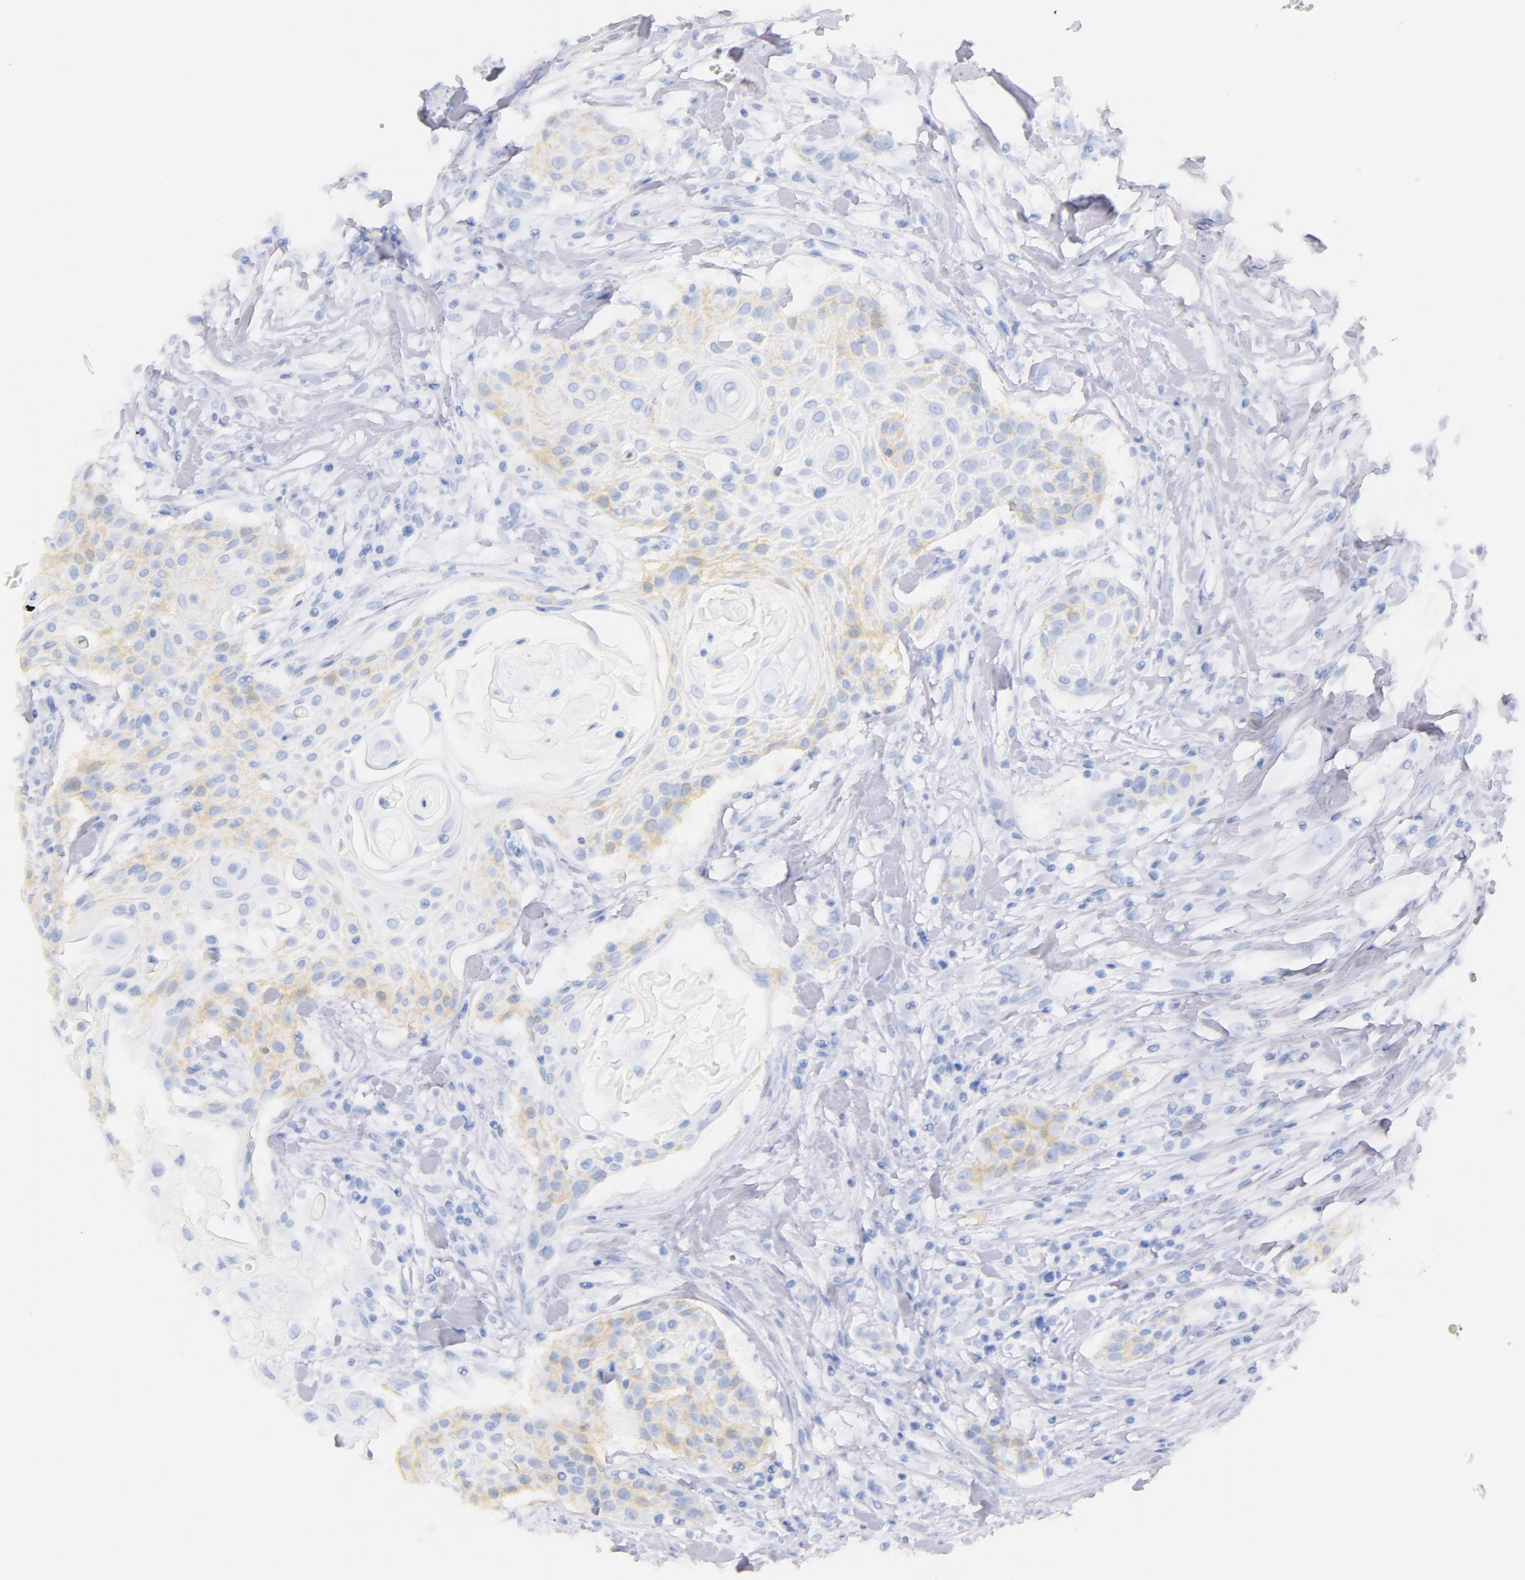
{"staining": {"intensity": "weak", "quantity": "25%-75%", "location": "cytoplasmic/membranous"}, "tissue": "head and neck cancer", "cell_type": "Tumor cells", "image_type": "cancer", "snomed": [{"axis": "morphology", "description": "Squamous cell carcinoma, NOS"}, {"axis": "morphology", "description": "Squamous cell carcinoma, metastatic, NOS"}, {"axis": "topography", "description": "Lymph node"}, {"axis": "topography", "description": "Salivary gland"}, {"axis": "topography", "description": "Head-Neck"}], "caption": "The micrograph demonstrates a brown stain indicating the presence of a protein in the cytoplasmic/membranous of tumor cells in head and neck squamous cell carcinoma.", "gene": "CD44", "patient": {"sex": "female", "age": 74}}